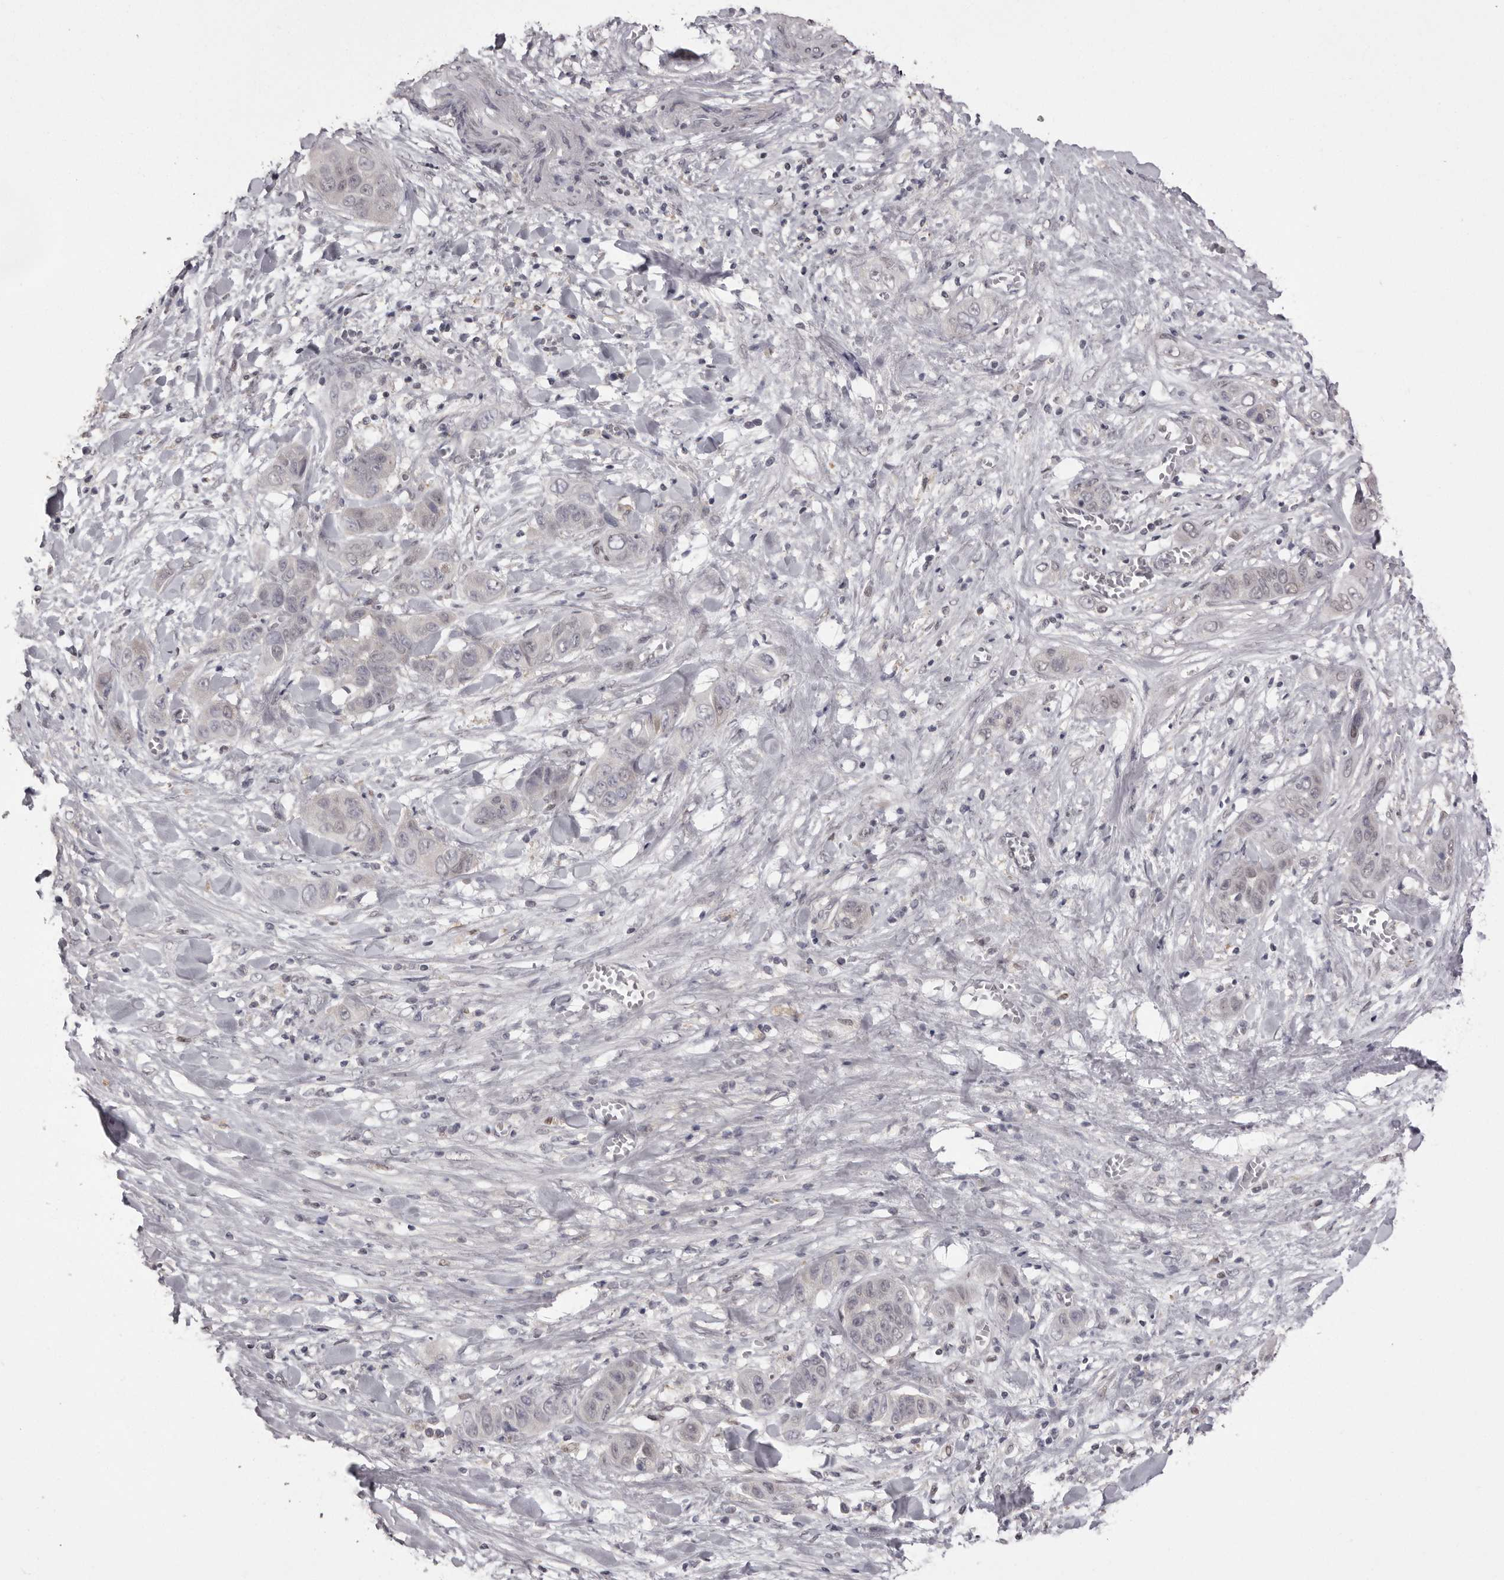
{"staining": {"intensity": "weak", "quantity": "<25%", "location": "nuclear"}, "tissue": "liver cancer", "cell_type": "Tumor cells", "image_type": "cancer", "snomed": [{"axis": "morphology", "description": "Cholangiocarcinoma"}, {"axis": "topography", "description": "Liver"}], "caption": "A photomicrograph of human liver cancer (cholangiocarcinoma) is negative for staining in tumor cells.", "gene": "MDH1", "patient": {"sex": "female", "age": 52}}